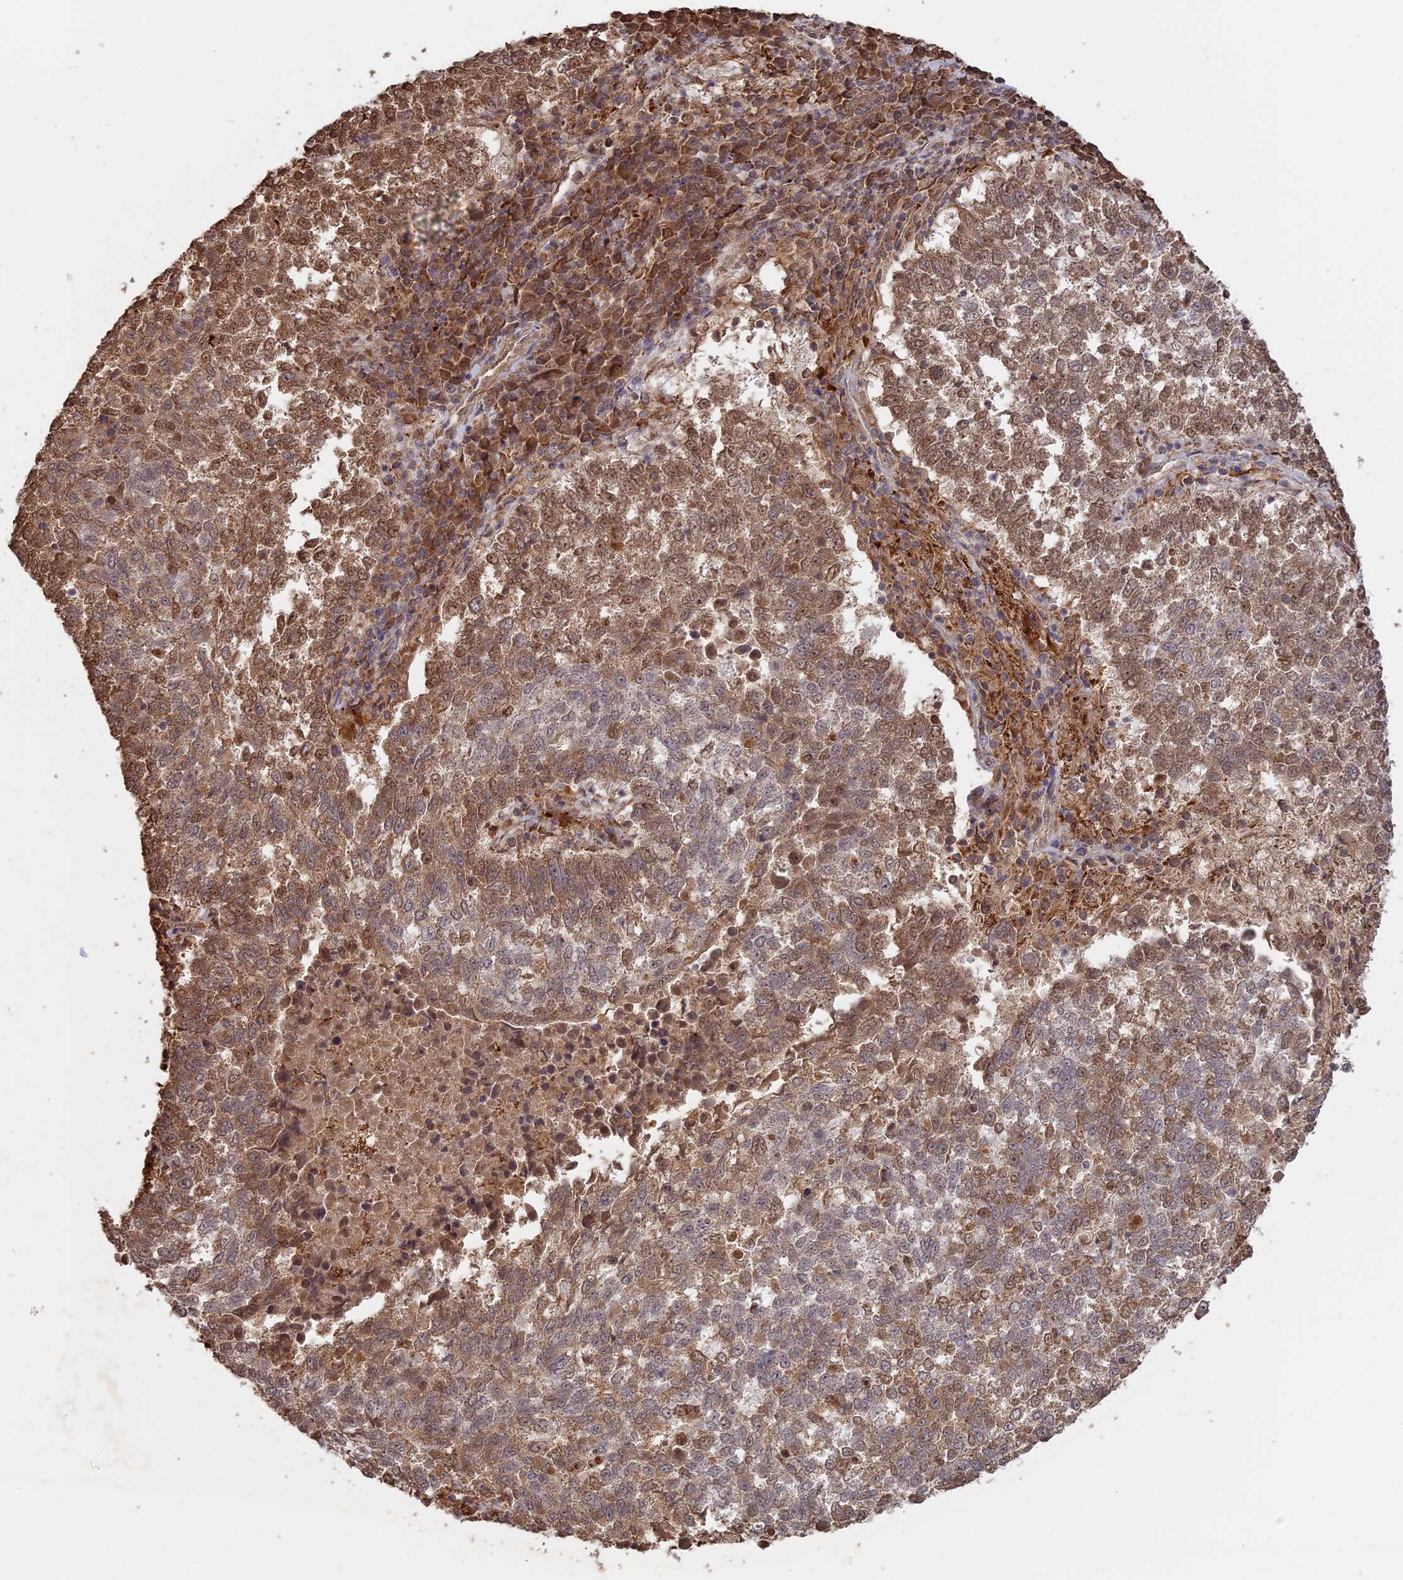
{"staining": {"intensity": "moderate", "quantity": ">75%", "location": "cytoplasmic/membranous,nuclear"}, "tissue": "lung cancer", "cell_type": "Tumor cells", "image_type": "cancer", "snomed": [{"axis": "morphology", "description": "Squamous cell carcinoma, NOS"}, {"axis": "topography", "description": "Lung"}], "caption": "High-power microscopy captured an immunohistochemistry (IHC) histopathology image of lung cancer (squamous cell carcinoma), revealing moderate cytoplasmic/membranous and nuclear staining in about >75% of tumor cells.", "gene": "FAM210B", "patient": {"sex": "male", "age": 73}}